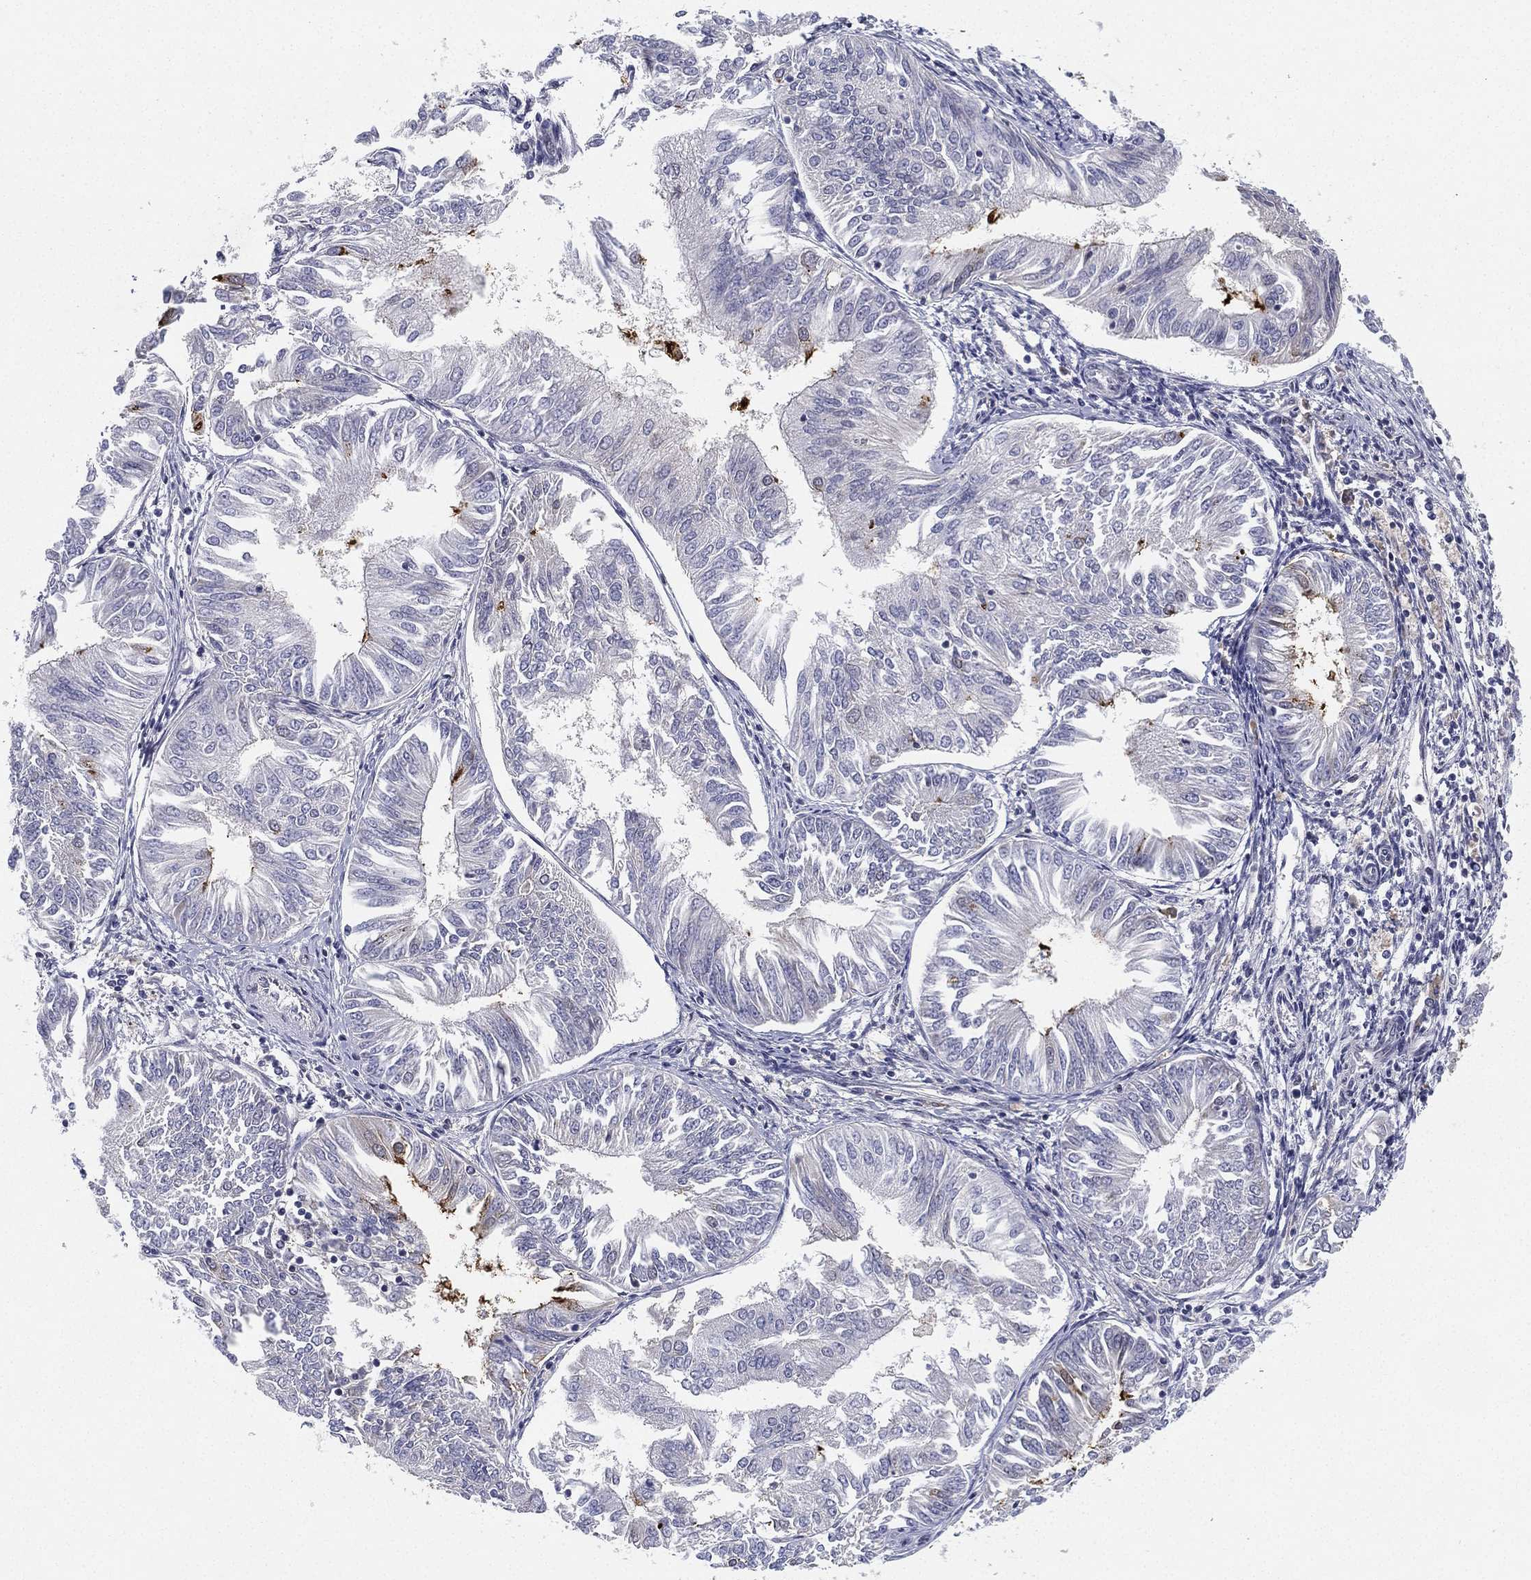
{"staining": {"intensity": "strong", "quantity": "<25%", "location": "cytoplasmic/membranous"}, "tissue": "endometrial cancer", "cell_type": "Tumor cells", "image_type": "cancer", "snomed": [{"axis": "morphology", "description": "Adenocarcinoma, NOS"}, {"axis": "topography", "description": "Endometrium"}], "caption": "Immunohistochemistry (IHC) staining of endometrial adenocarcinoma, which reveals medium levels of strong cytoplasmic/membranous expression in about <25% of tumor cells indicating strong cytoplasmic/membranous protein positivity. The staining was performed using DAB (3,3'-diaminobenzidine) (brown) for protein detection and nuclei were counterstained in hematoxylin (blue).", "gene": "MS4A8", "patient": {"sex": "female", "age": 58}}